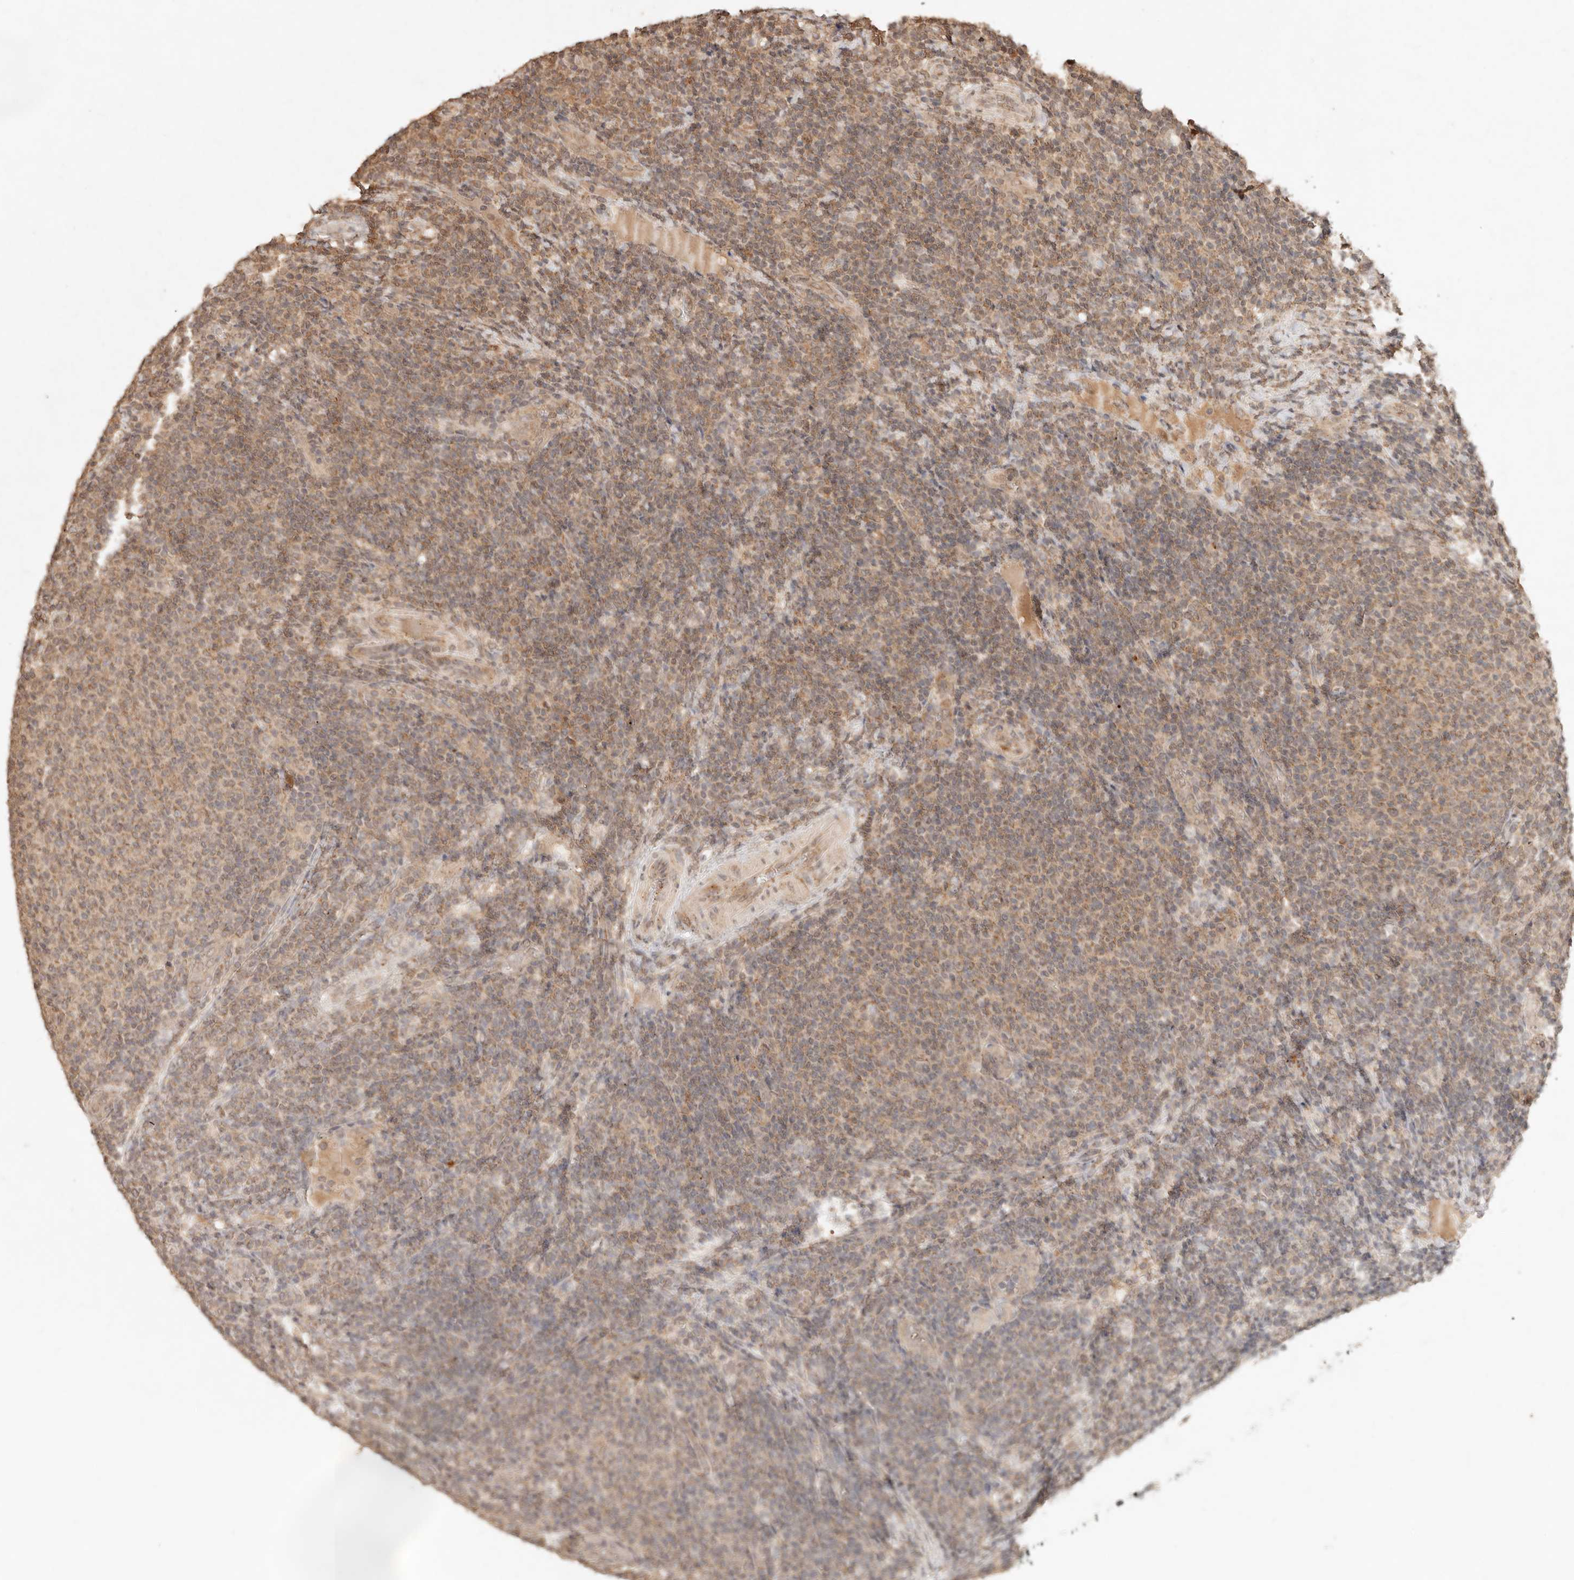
{"staining": {"intensity": "moderate", "quantity": "25%-75%", "location": "cytoplasmic/membranous"}, "tissue": "lymphoma", "cell_type": "Tumor cells", "image_type": "cancer", "snomed": [{"axis": "morphology", "description": "Malignant lymphoma, non-Hodgkin's type, Low grade"}, {"axis": "topography", "description": "Lymph node"}], "caption": "An image of lymphoma stained for a protein exhibits moderate cytoplasmic/membranous brown staining in tumor cells.", "gene": "LMO4", "patient": {"sex": "male", "age": 66}}